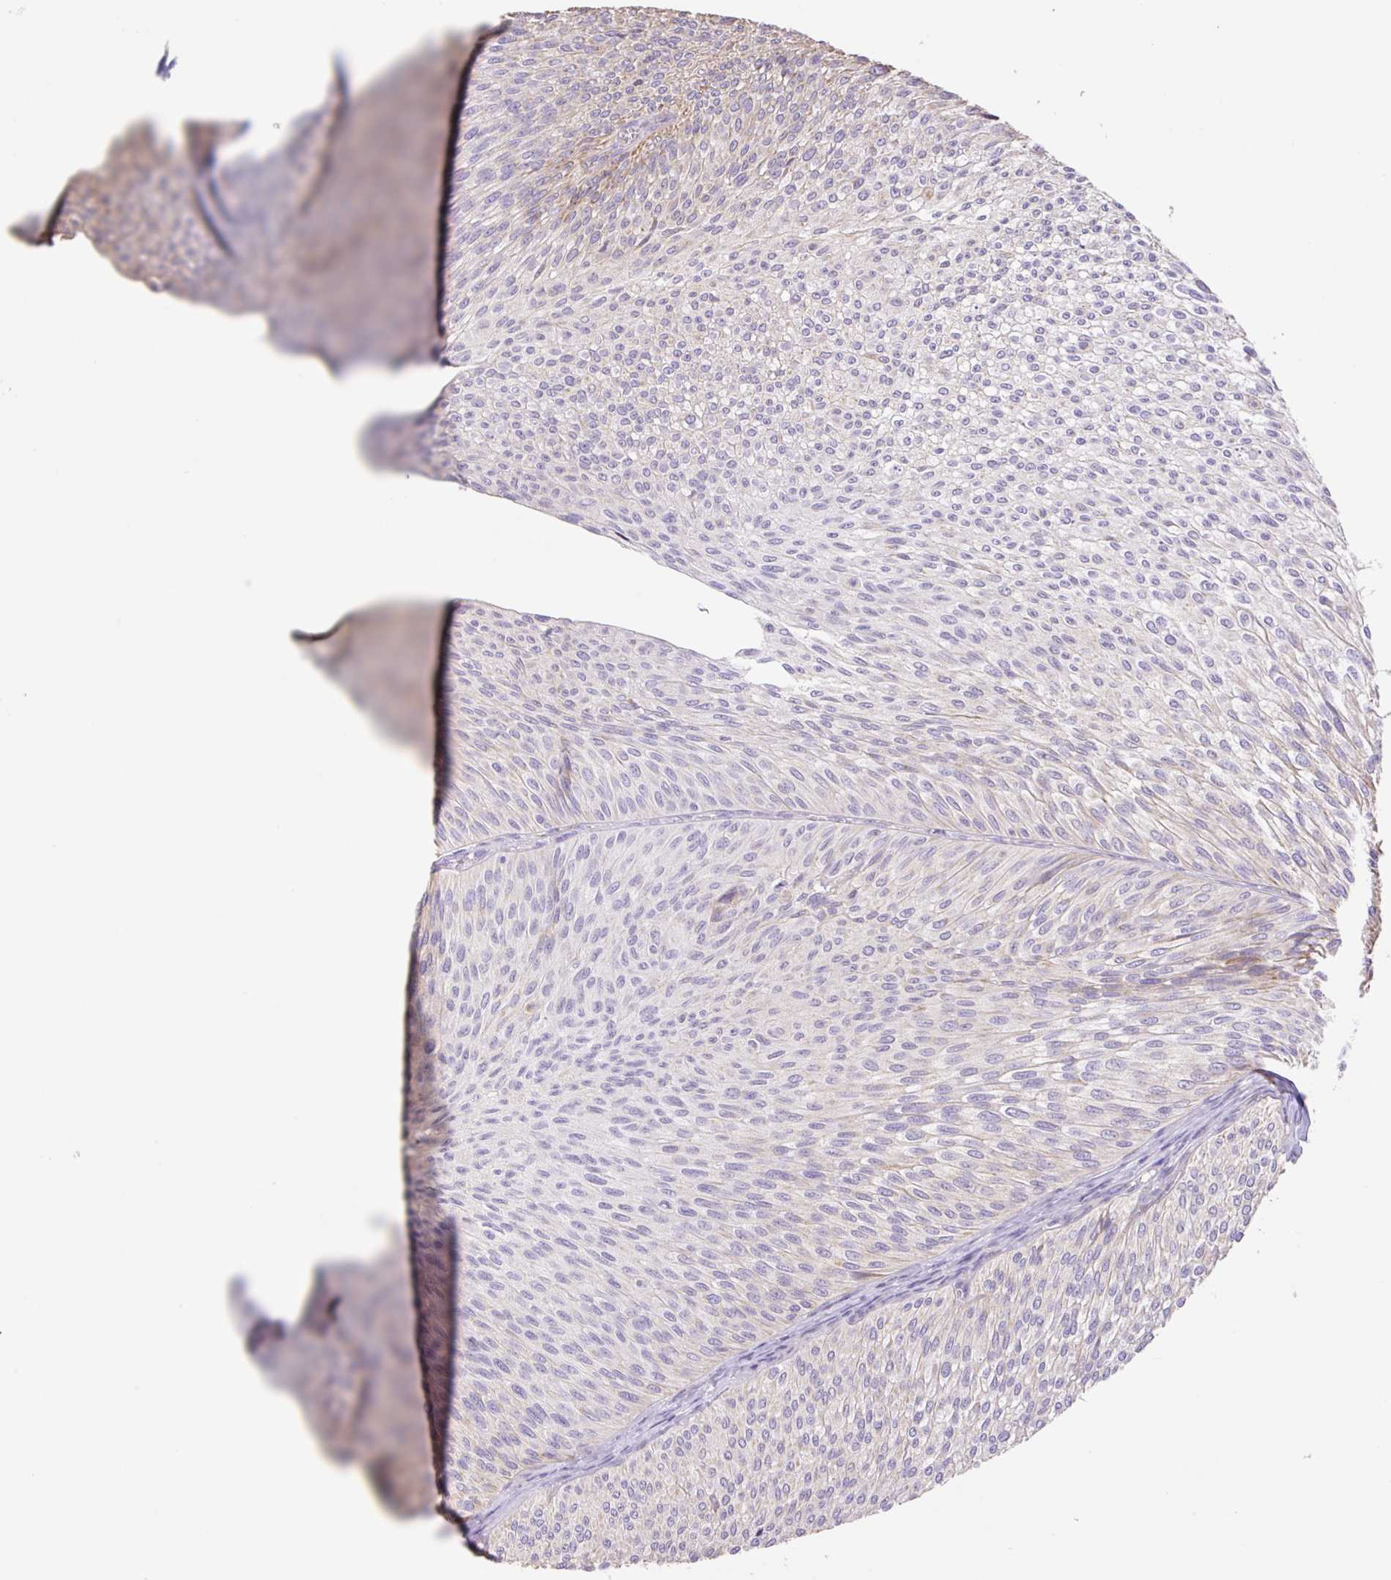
{"staining": {"intensity": "negative", "quantity": "none", "location": "none"}, "tissue": "urothelial cancer", "cell_type": "Tumor cells", "image_type": "cancer", "snomed": [{"axis": "morphology", "description": "Urothelial carcinoma, Low grade"}, {"axis": "topography", "description": "Urinary bladder"}], "caption": "Histopathology image shows no protein positivity in tumor cells of urothelial cancer tissue. Brightfield microscopy of immunohistochemistry stained with DAB (brown) and hematoxylin (blue), captured at high magnification.", "gene": "COPZ2", "patient": {"sex": "male", "age": 91}}